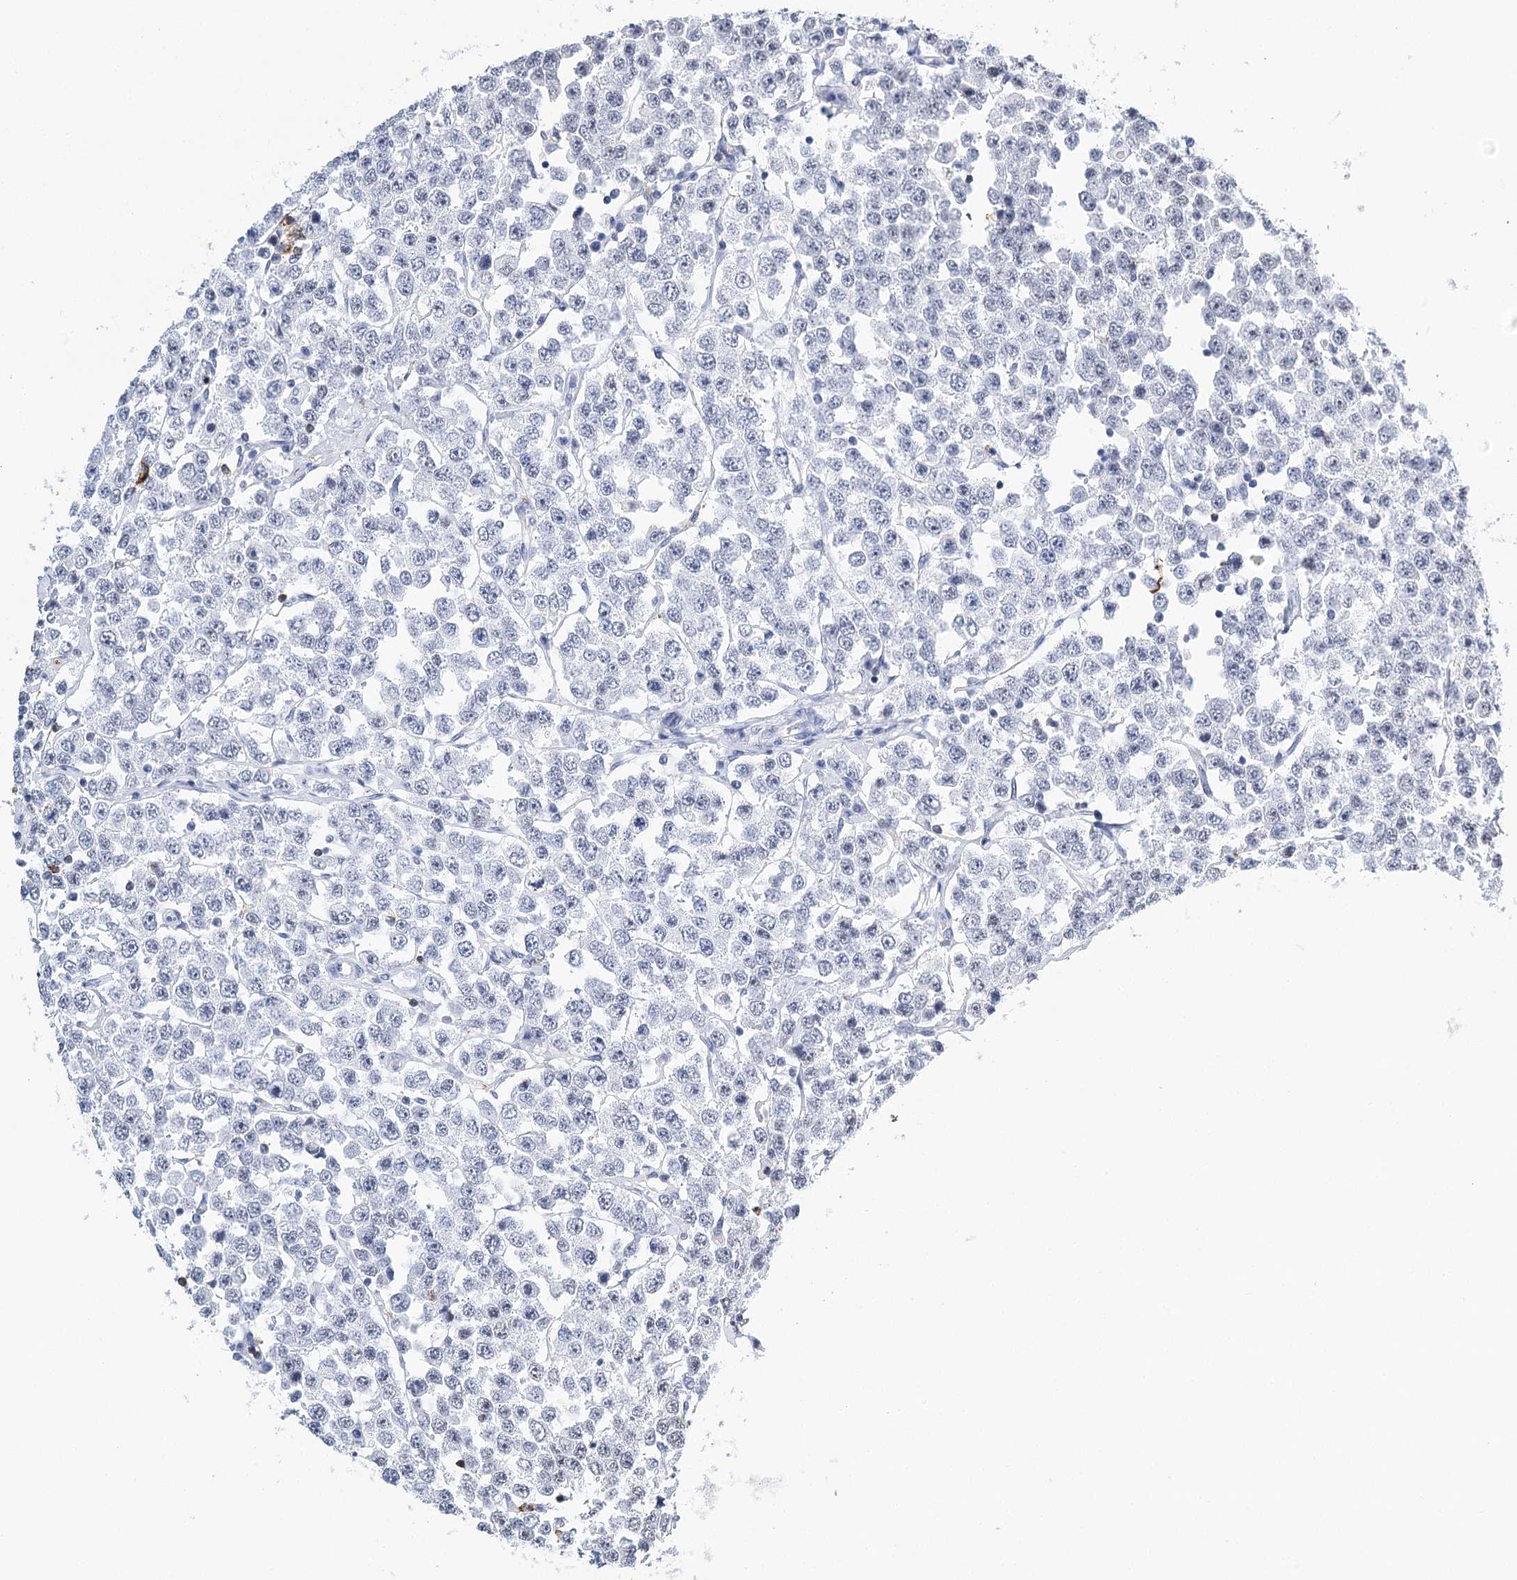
{"staining": {"intensity": "negative", "quantity": "none", "location": "none"}, "tissue": "testis cancer", "cell_type": "Tumor cells", "image_type": "cancer", "snomed": [{"axis": "morphology", "description": "Seminoma, NOS"}, {"axis": "topography", "description": "Testis"}], "caption": "Tumor cells show no significant protein staining in seminoma (testis).", "gene": "BARD1", "patient": {"sex": "male", "age": 28}}